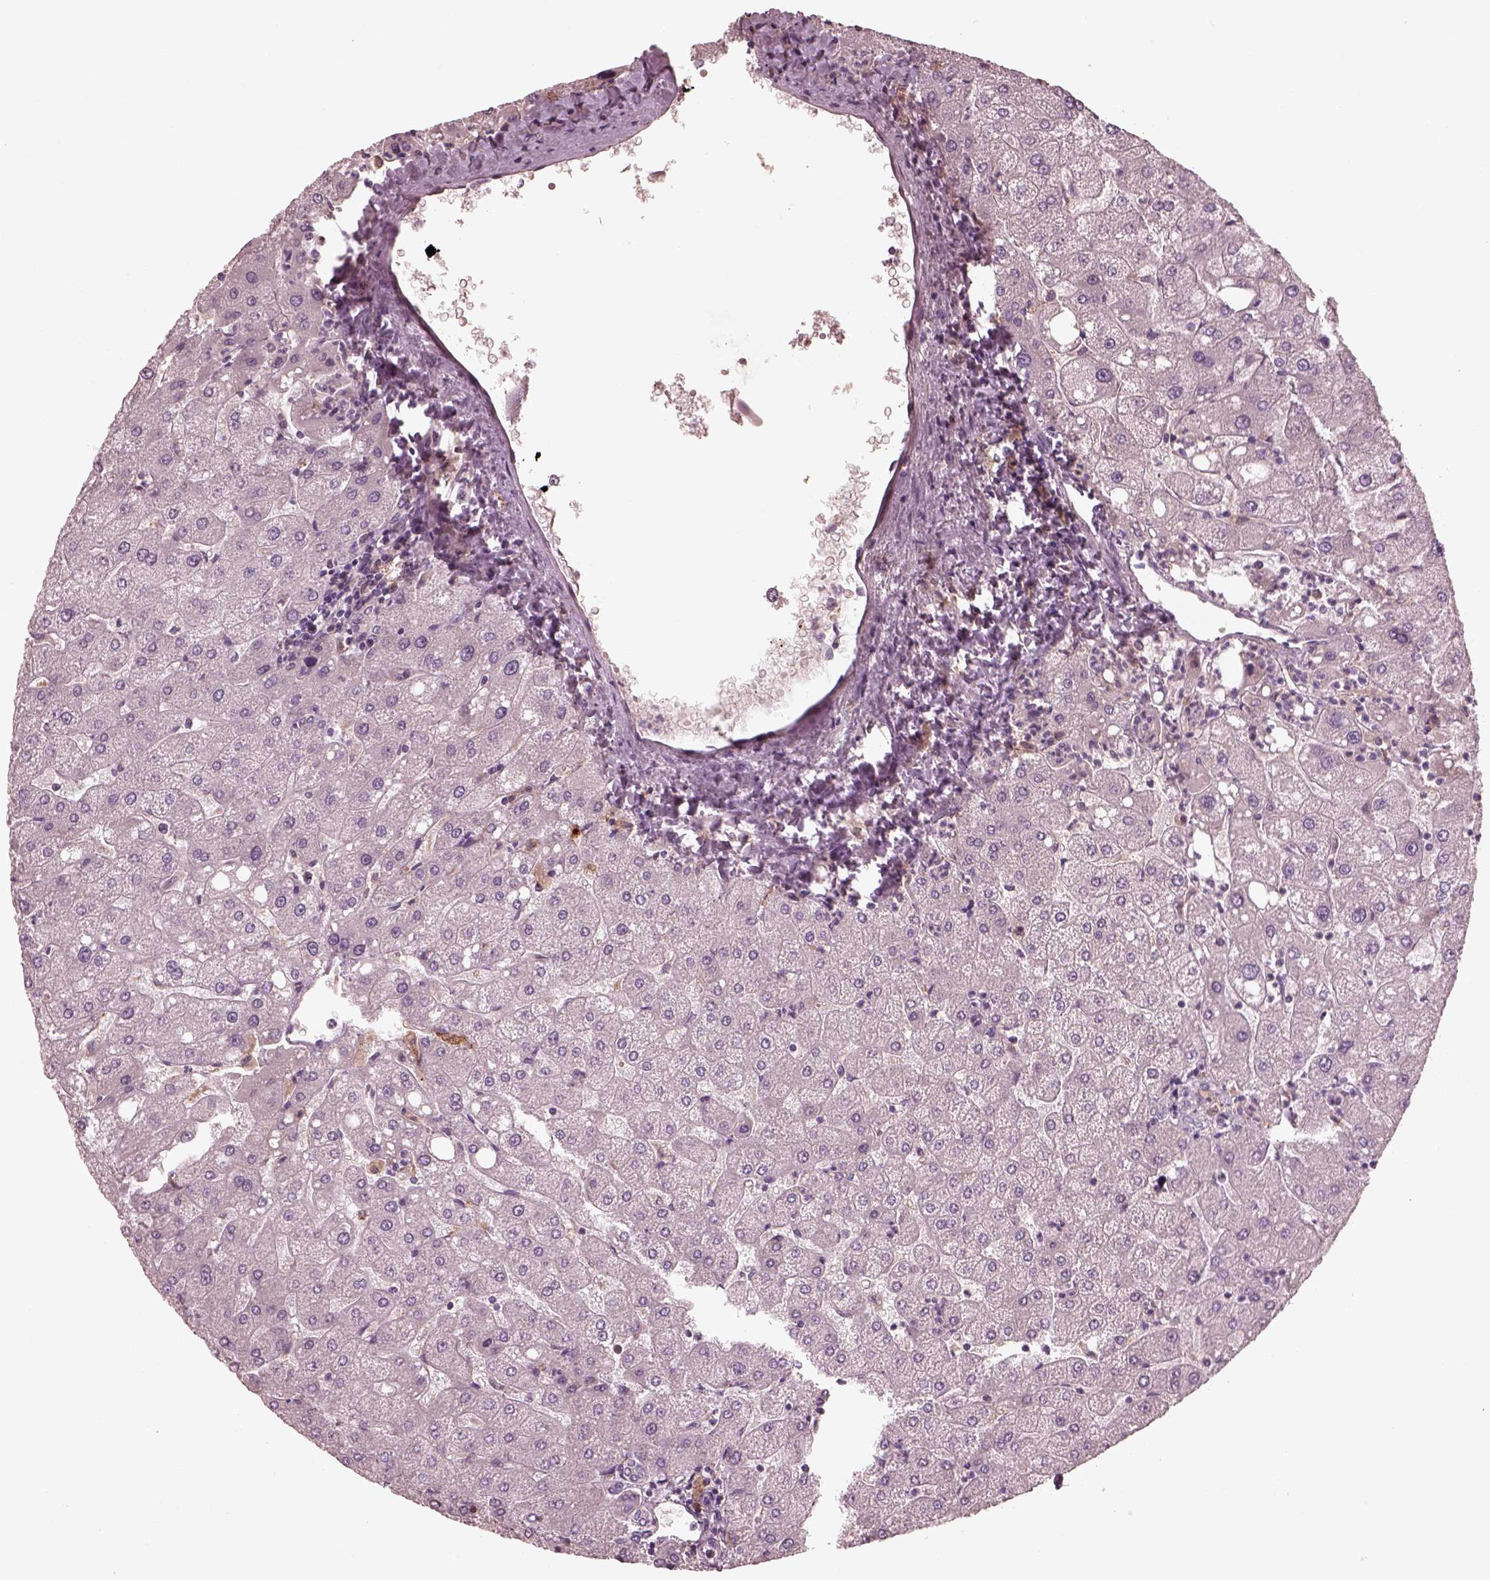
{"staining": {"intensity": "negative", "quantity": "none", "location": "none"}, "tissue": "liver", "cell_type": "Cholangiocytes", "image_type": "normal", "snomed": [{"axis": "morphology", "description": "Normal tissue, NOS"}, {"axis": "topography", "description": "Liver"}], "caption": "This histopathology image is of benign liver stained with immunohistochemistry to label a protein in brown with the nuclei are counter-stained blue. There is no staining in cholangiocytes. (DAB (3,3'-diaminobenzidine) IHC with hematoxylin counter stain).", "gene": "VWA5B1", "patient": {"sex": "male", "age": 67}}